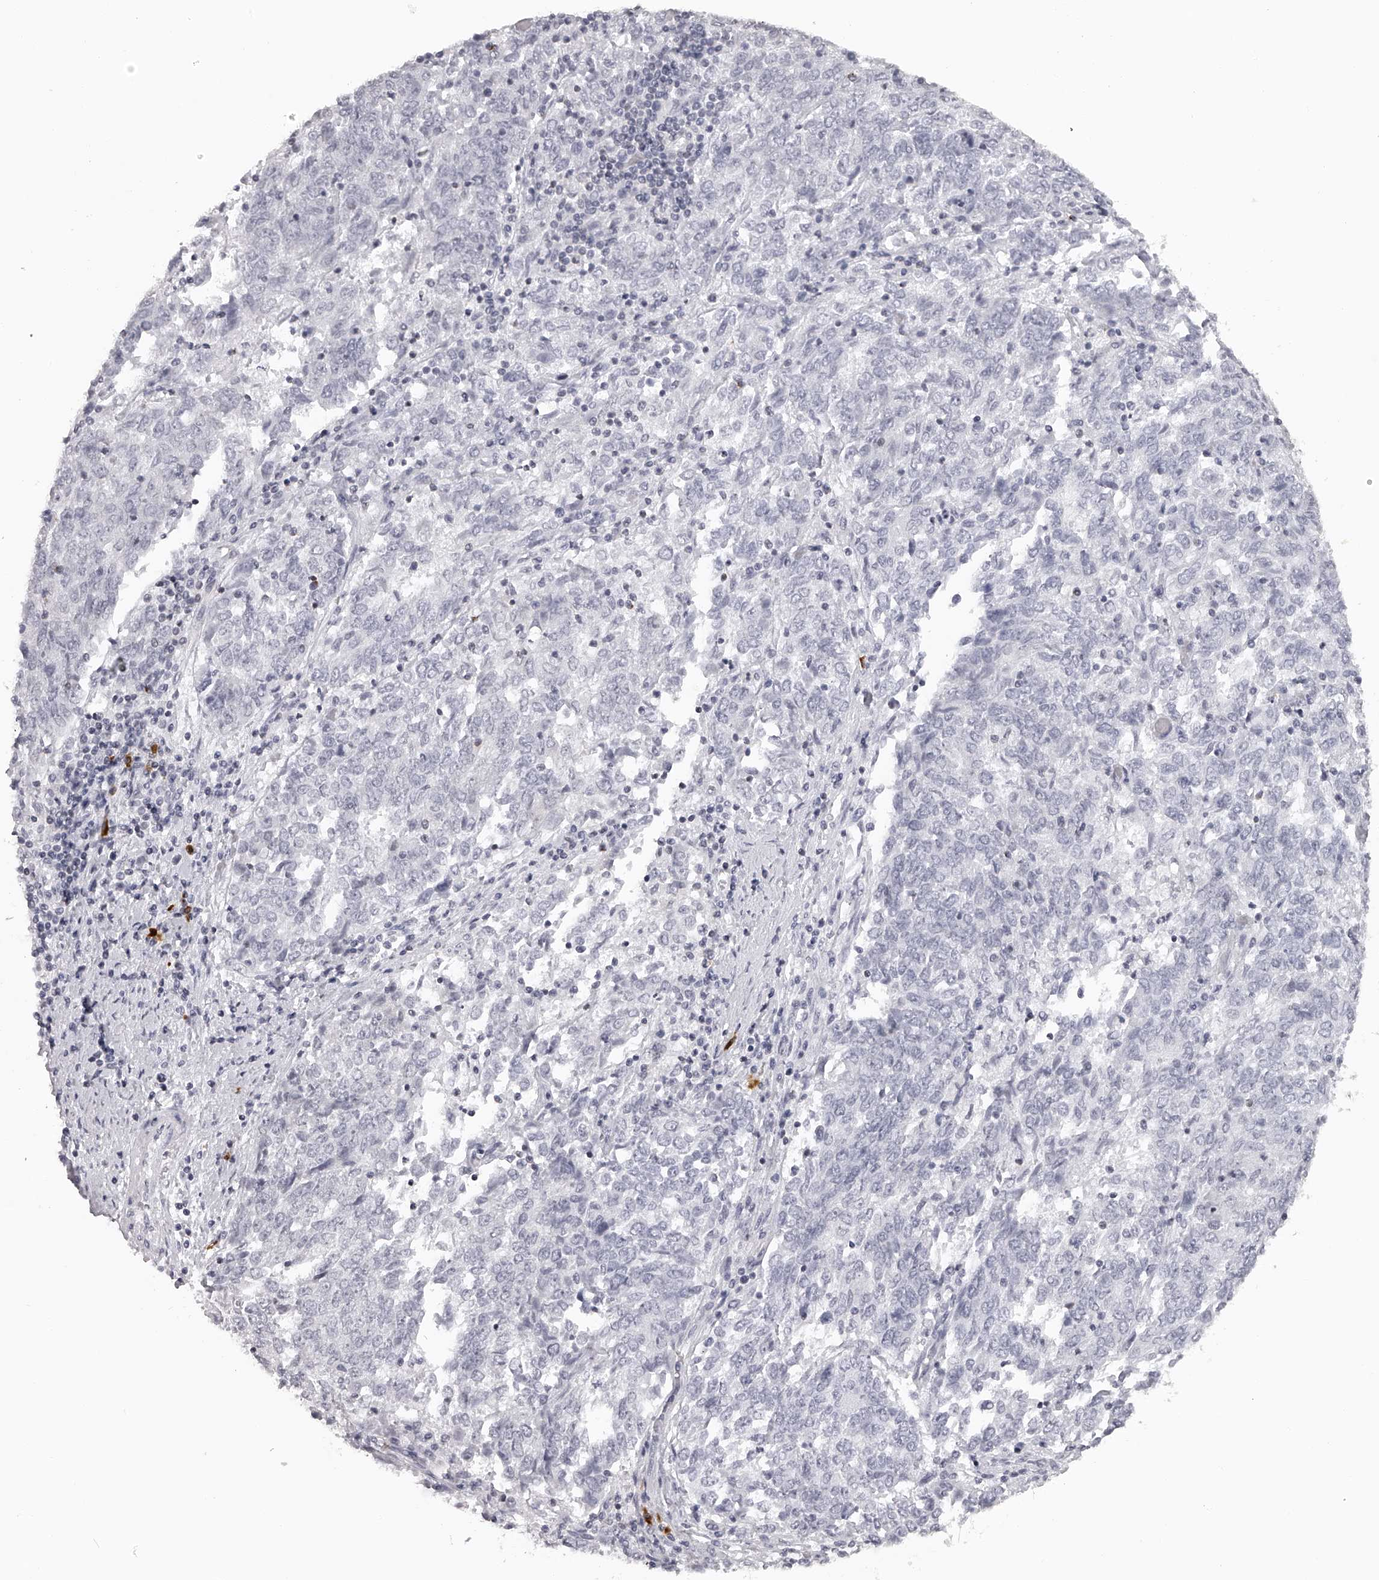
{"staining": {"intensity": "negative", "quantity": "none", "location": "none"}, "tissue": "endometrial cancer", "cell_type": "Tumor cells", "image_type": "cancer", "snomed": [{"axis": "morphology", "description": "Adenocarcinoma, NOS"}, {"axis": "topography", "description": "Endometrium"}], "caption": "Endometrial cancer was stained to show a protein in brown. There is no significant positivity in tumor cells.", "gene": "SEC11C", "patient": {"sex": "female", "age": 80}}